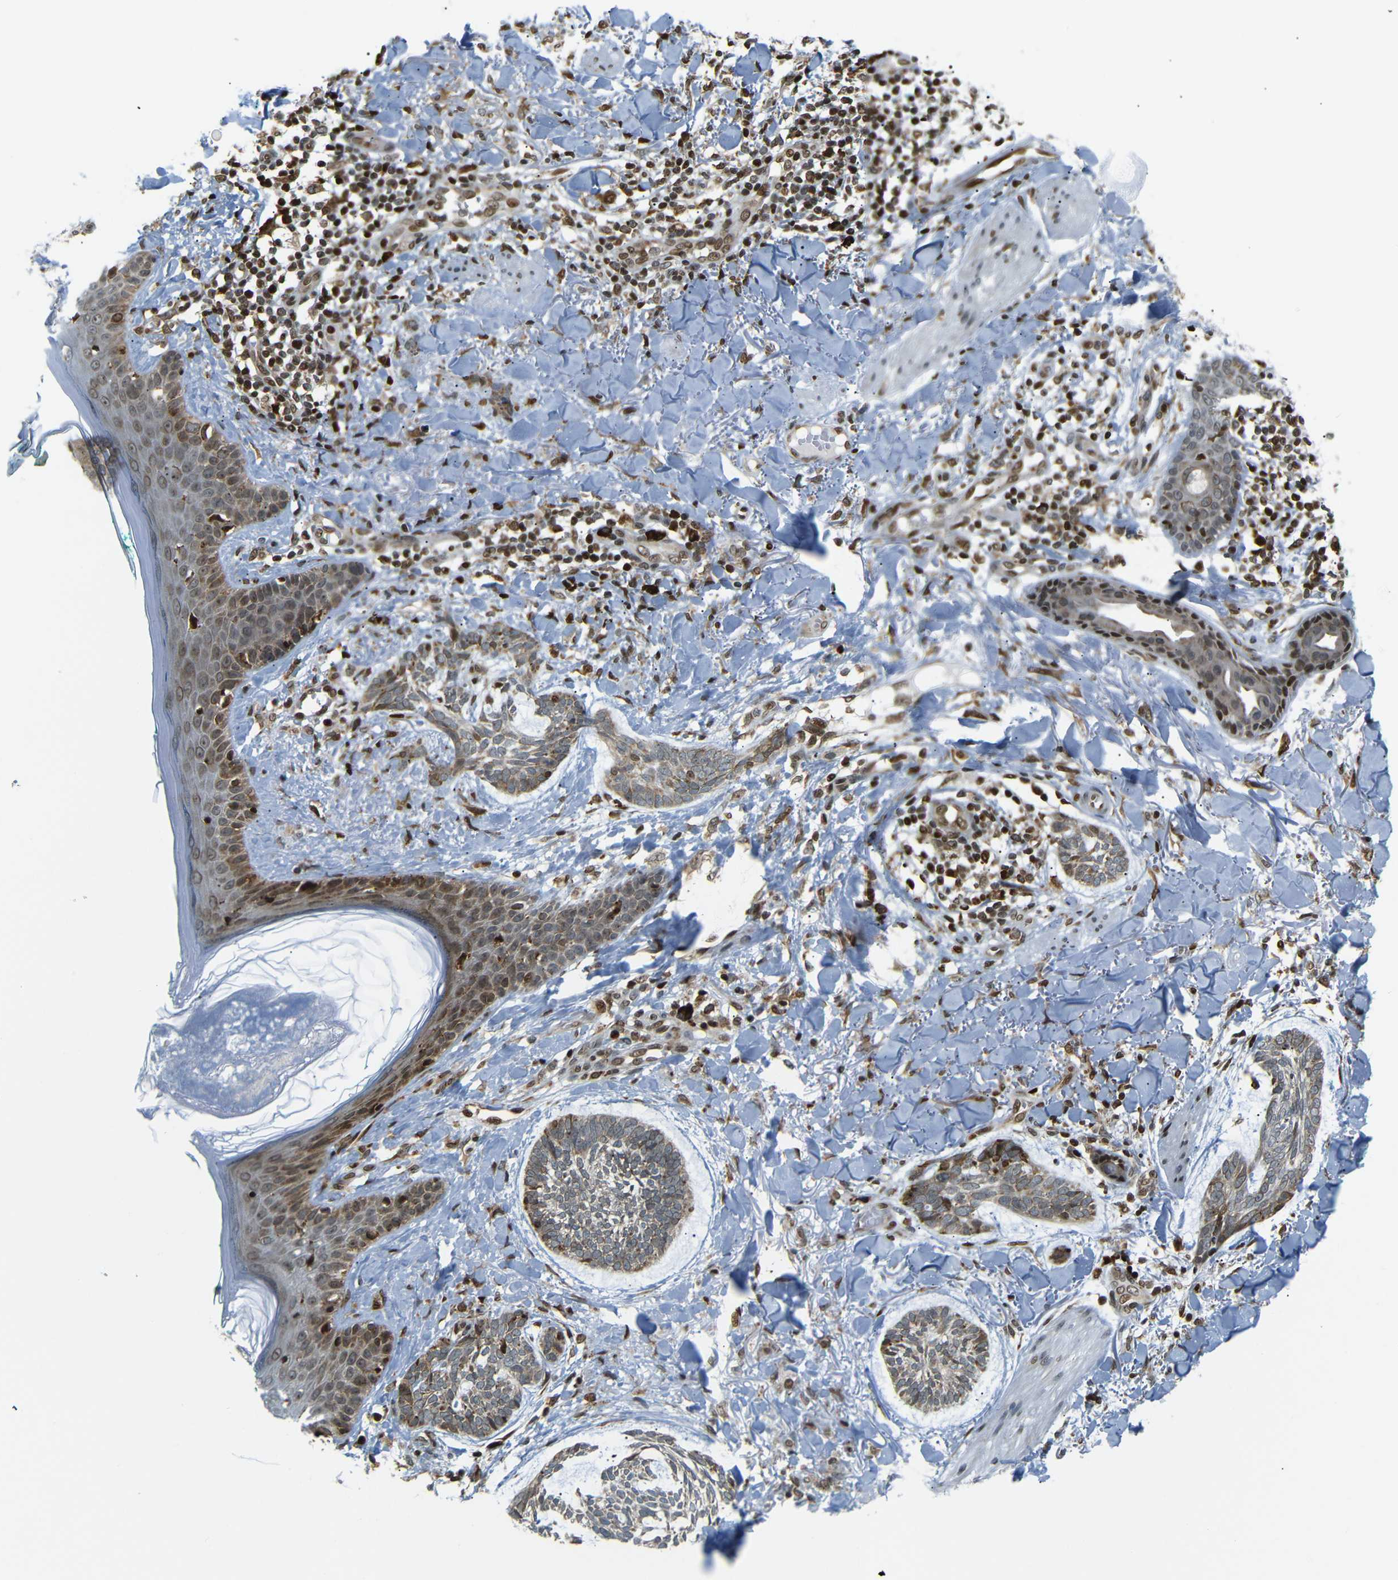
{"staining": {"intensity": "moderate", "quantity": ">75%", "location": "cytoplasmic/membranous"}, "tissue": "skin cancer", "cell_type": "Tumor cells", "image_type": "cancer", "snomed": [{"axis": "morphology", "description": "Basal cell carcinoma"}, {"axis": "topography", "description": "Skin"}], "caption": "Brown immunohistochemical staining in skin cancer (basal cell carcinoma) displays moderate cytoplasmic/membranous positivity in approximately >75% of tumor cells.", "gene": "SPCS2", "patient": {"sex": "male", "age": 43}}